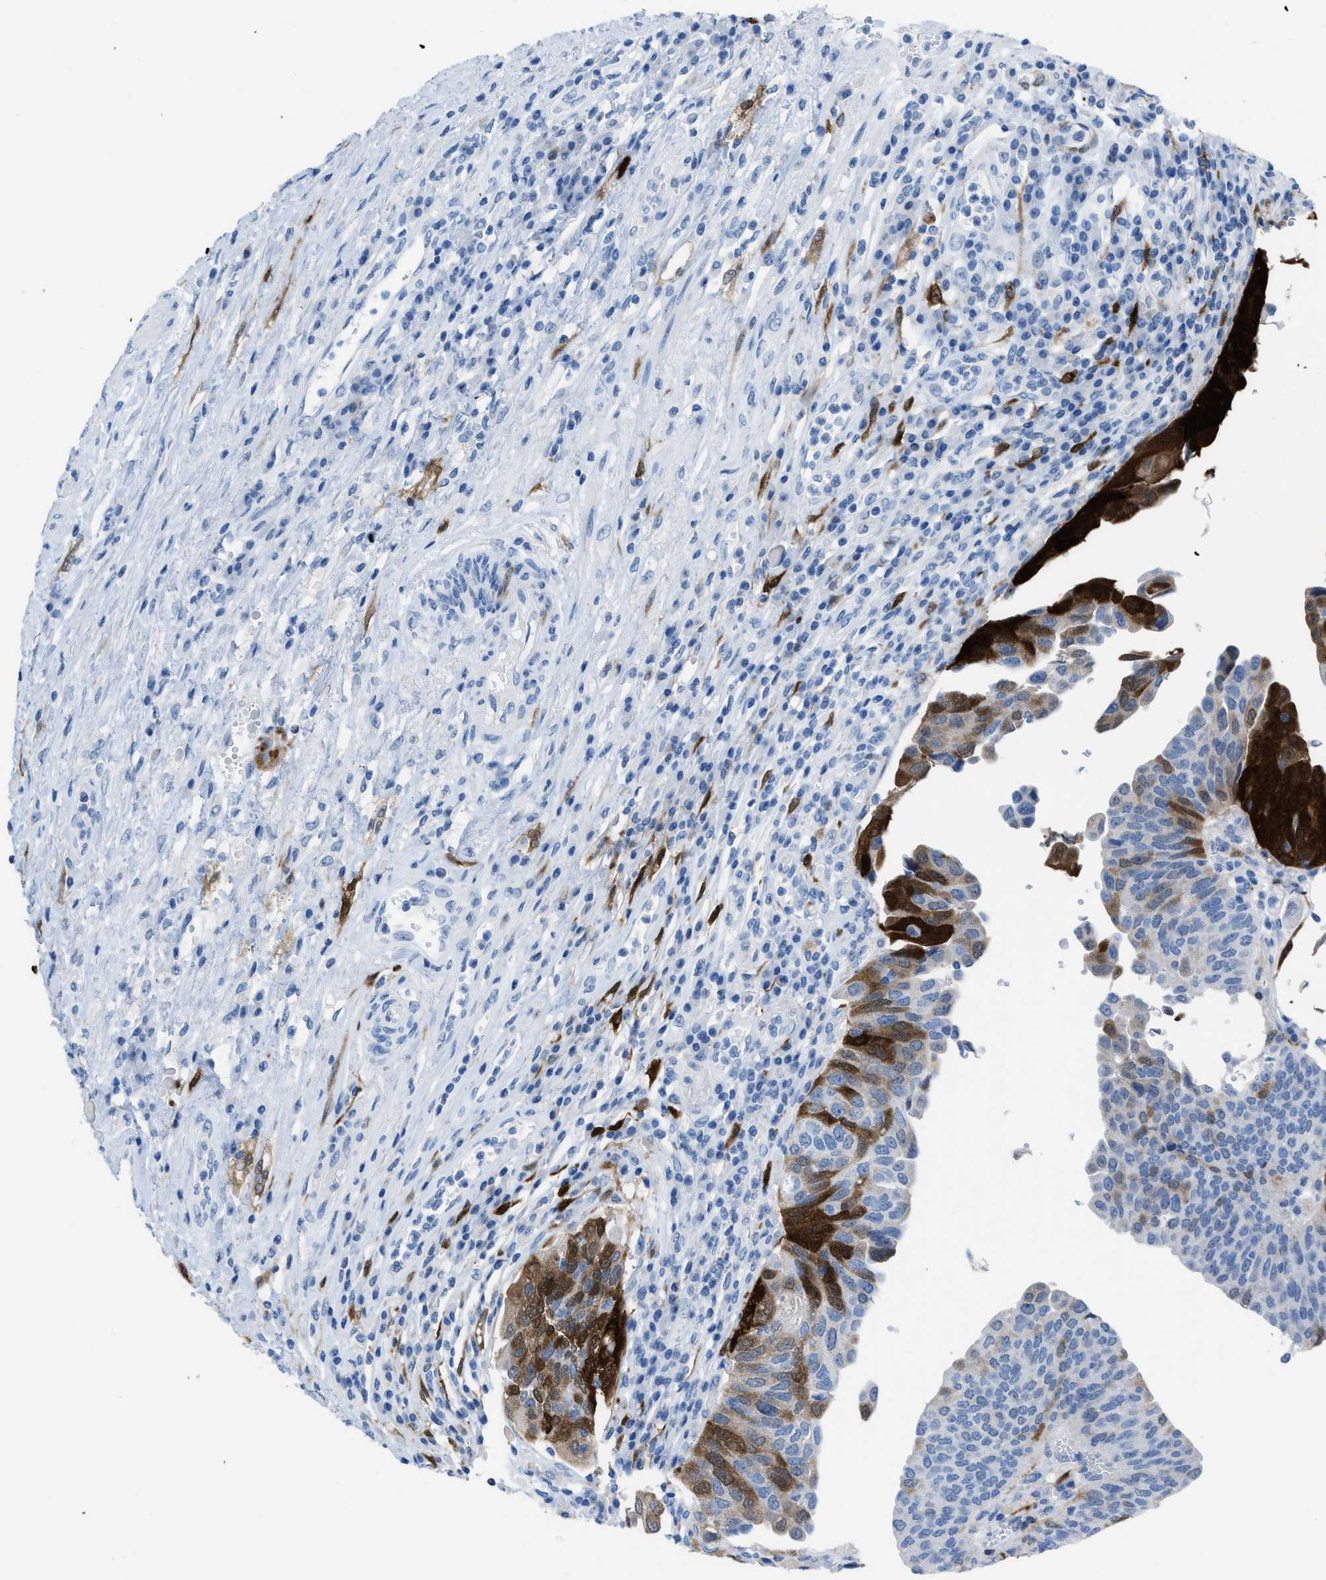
{"staining": {"intensity": "strong", "quantity": "25%-75%", "location": "cytoplasmic/membranous,nuclear"}, "tissue": "urothelial cancer", "cell_type": "Tumor cells", "image_type": "cancer", "snomed": [{"axis": "morphology", "description": "Urothelial carcinoma, High grade"}, {"axis": "topography", "description": "Urinary bladder"}], "caption": "Urothelial cancer was stained to show a protein in brown. There is high levels of strong cytoplasmic/membranous and nuclear positivity in approximately 25%-75% of tumor cells. (DAB = brown stain, brightfield microscopy at high magnification).", "gene": "CDKN2A", "patient": {"sex": "female", "age": 80}}